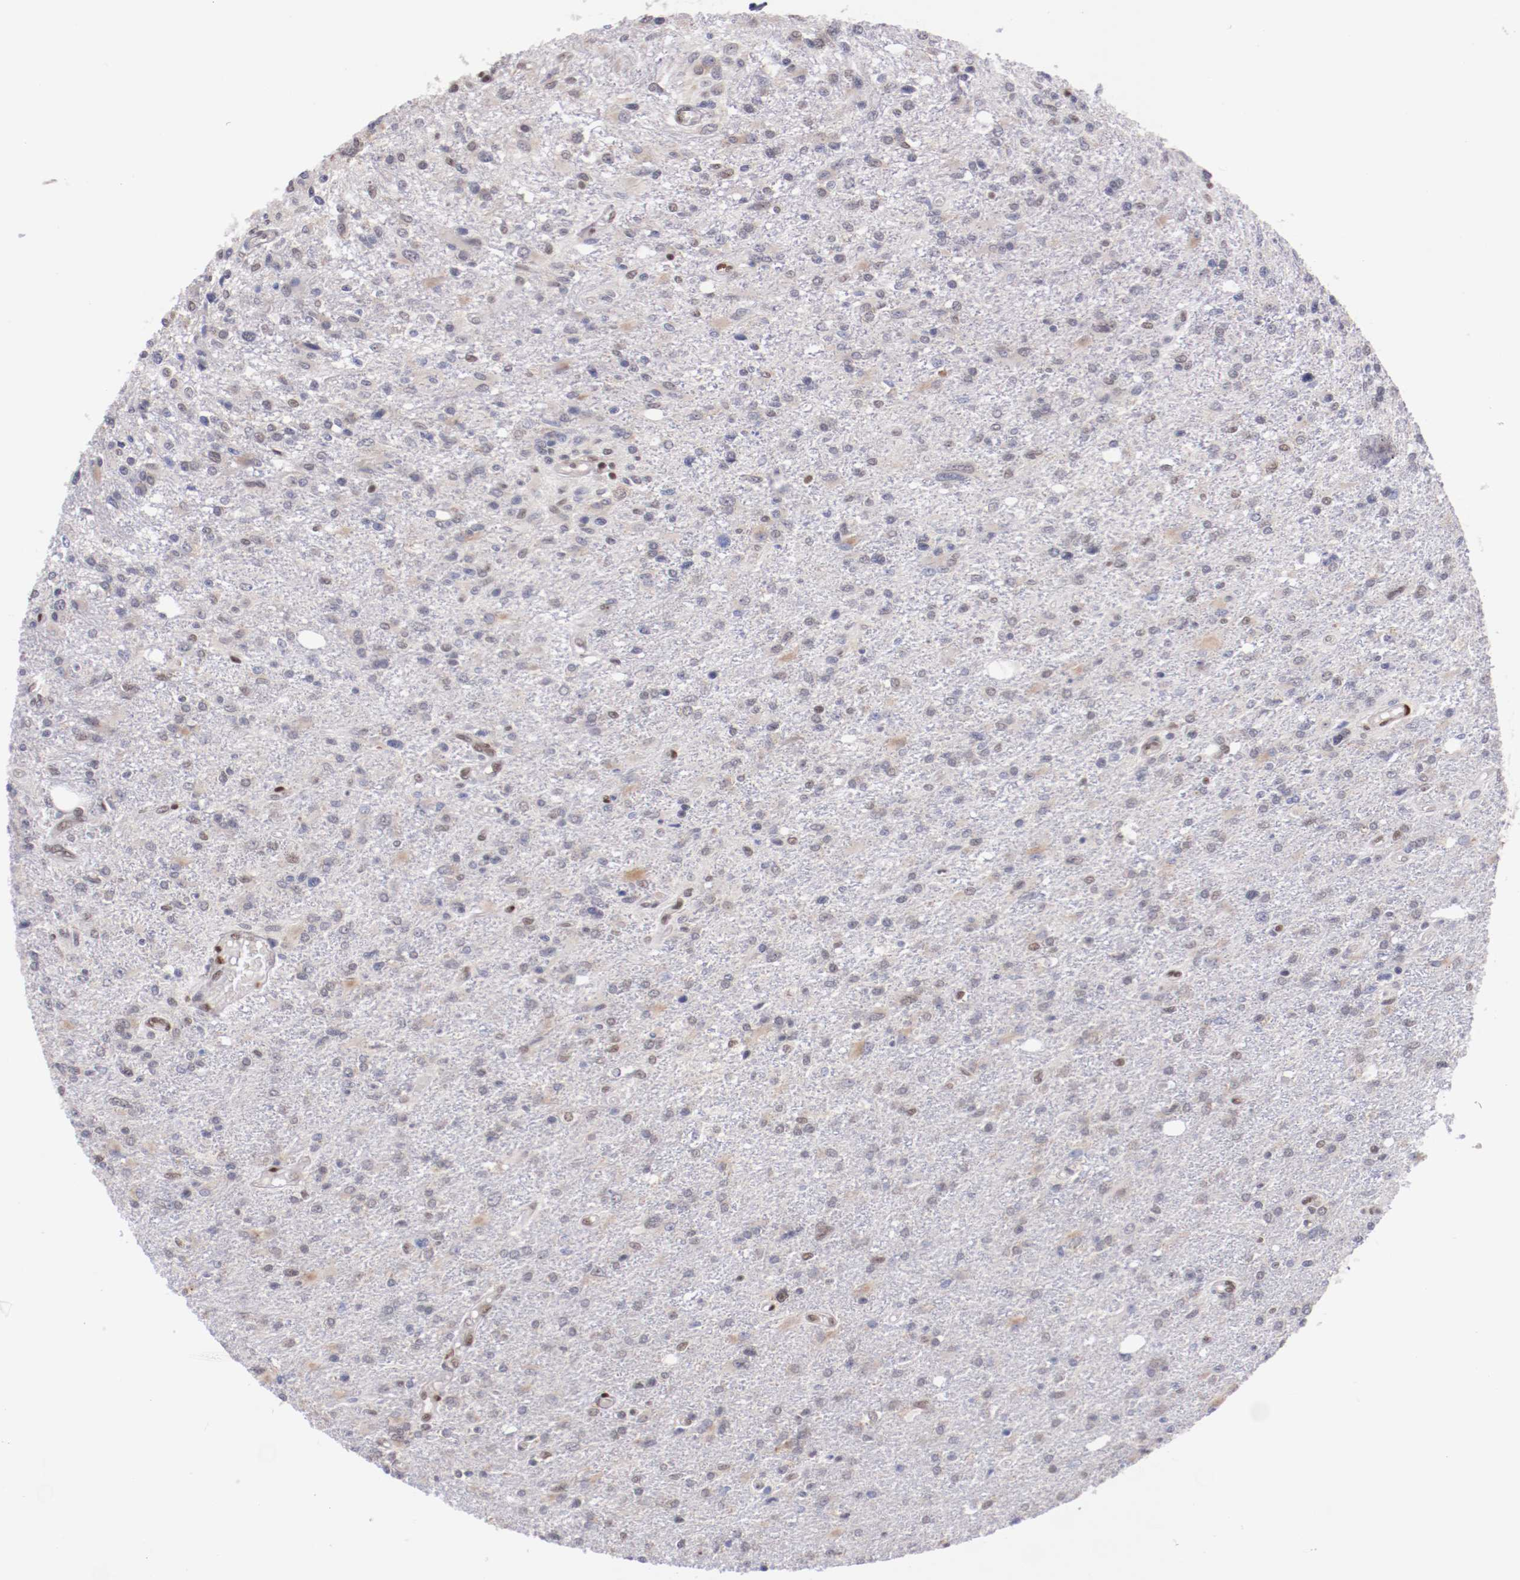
{"staining": {"intensity": "weak", "quantity": "<25%", "location": "nuclear"}, "tissue": "glioma", "cell_type": "Tumor cells", "image_type": "cancer", "snomed": [{"axis": "morphology", "description": "Glioma, malignant, High grade"}, {"axis": "topography", "description": "Cerebral cortex"}], "caption": "Malignant glioma (high-grade) stained for a protein using IHC exhibits no staining tumor cells.", "gene": "SRF", "patient": {"sex": "male", "age": 76}}